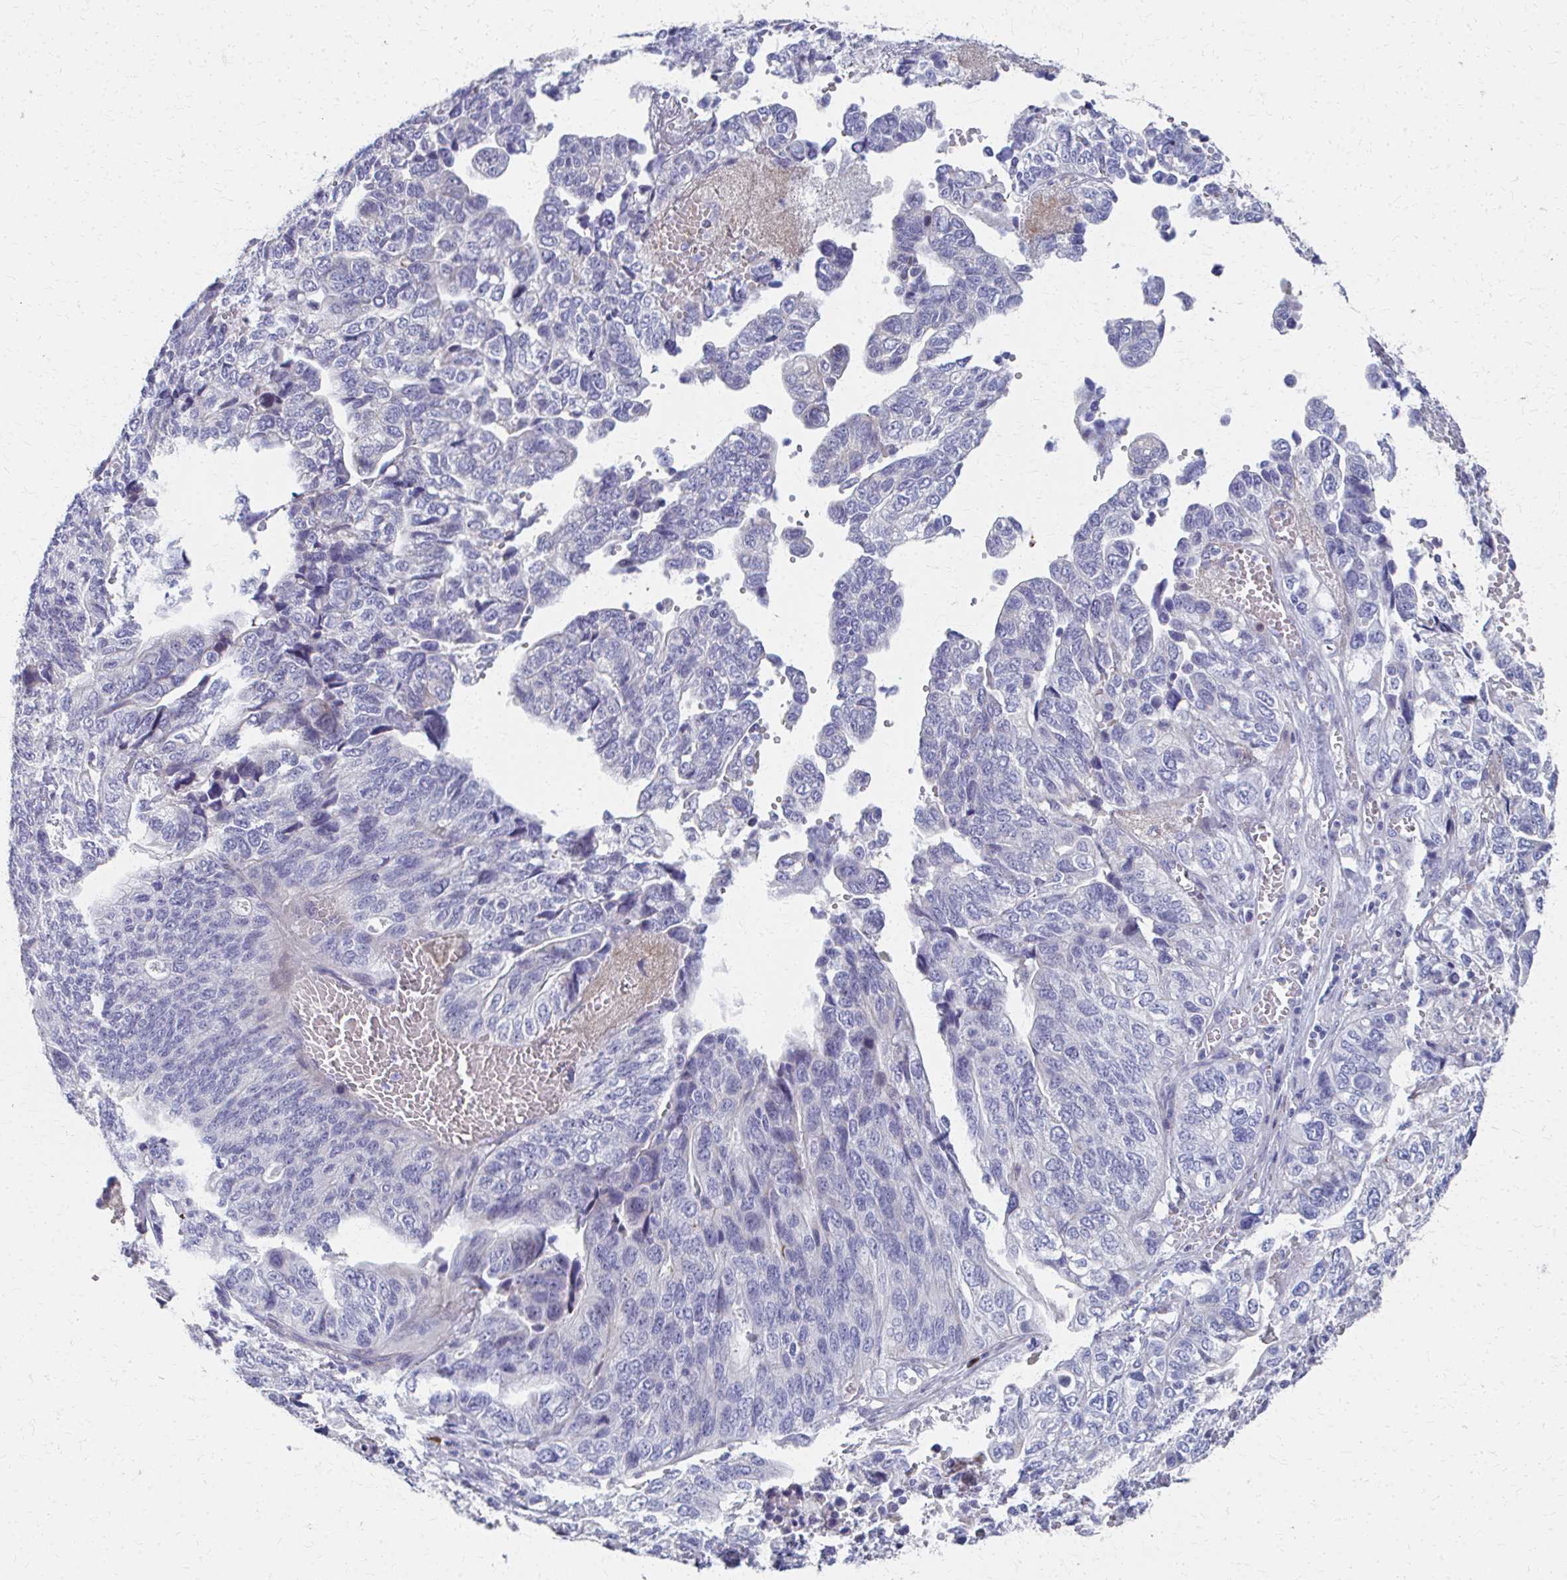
{"staining": {"intensity": "negative", "quantity": "none", "location": "none"}, "tissue": "stomach cancer", "cell_type": "Tumor cells", "image_type": "cancer", "snomed": [{"axis": "morphology", "description": "Adenocarcinoma, NOS"}, {"axis": "topography", "description": "Stomach, upper"}], "caption": "Immunohistochemistry (IHC) image of neoplastic tissue: stomach adenocarcinoma stained with DAB (3,3'-diaminobenzidine) reveals no significant protein expression in tumor cells. (DAB IHC visualized using brightfield microscopy, high magnification).", "gene": "MS4A2", "patient": {"sex": "female", "age": 67}}